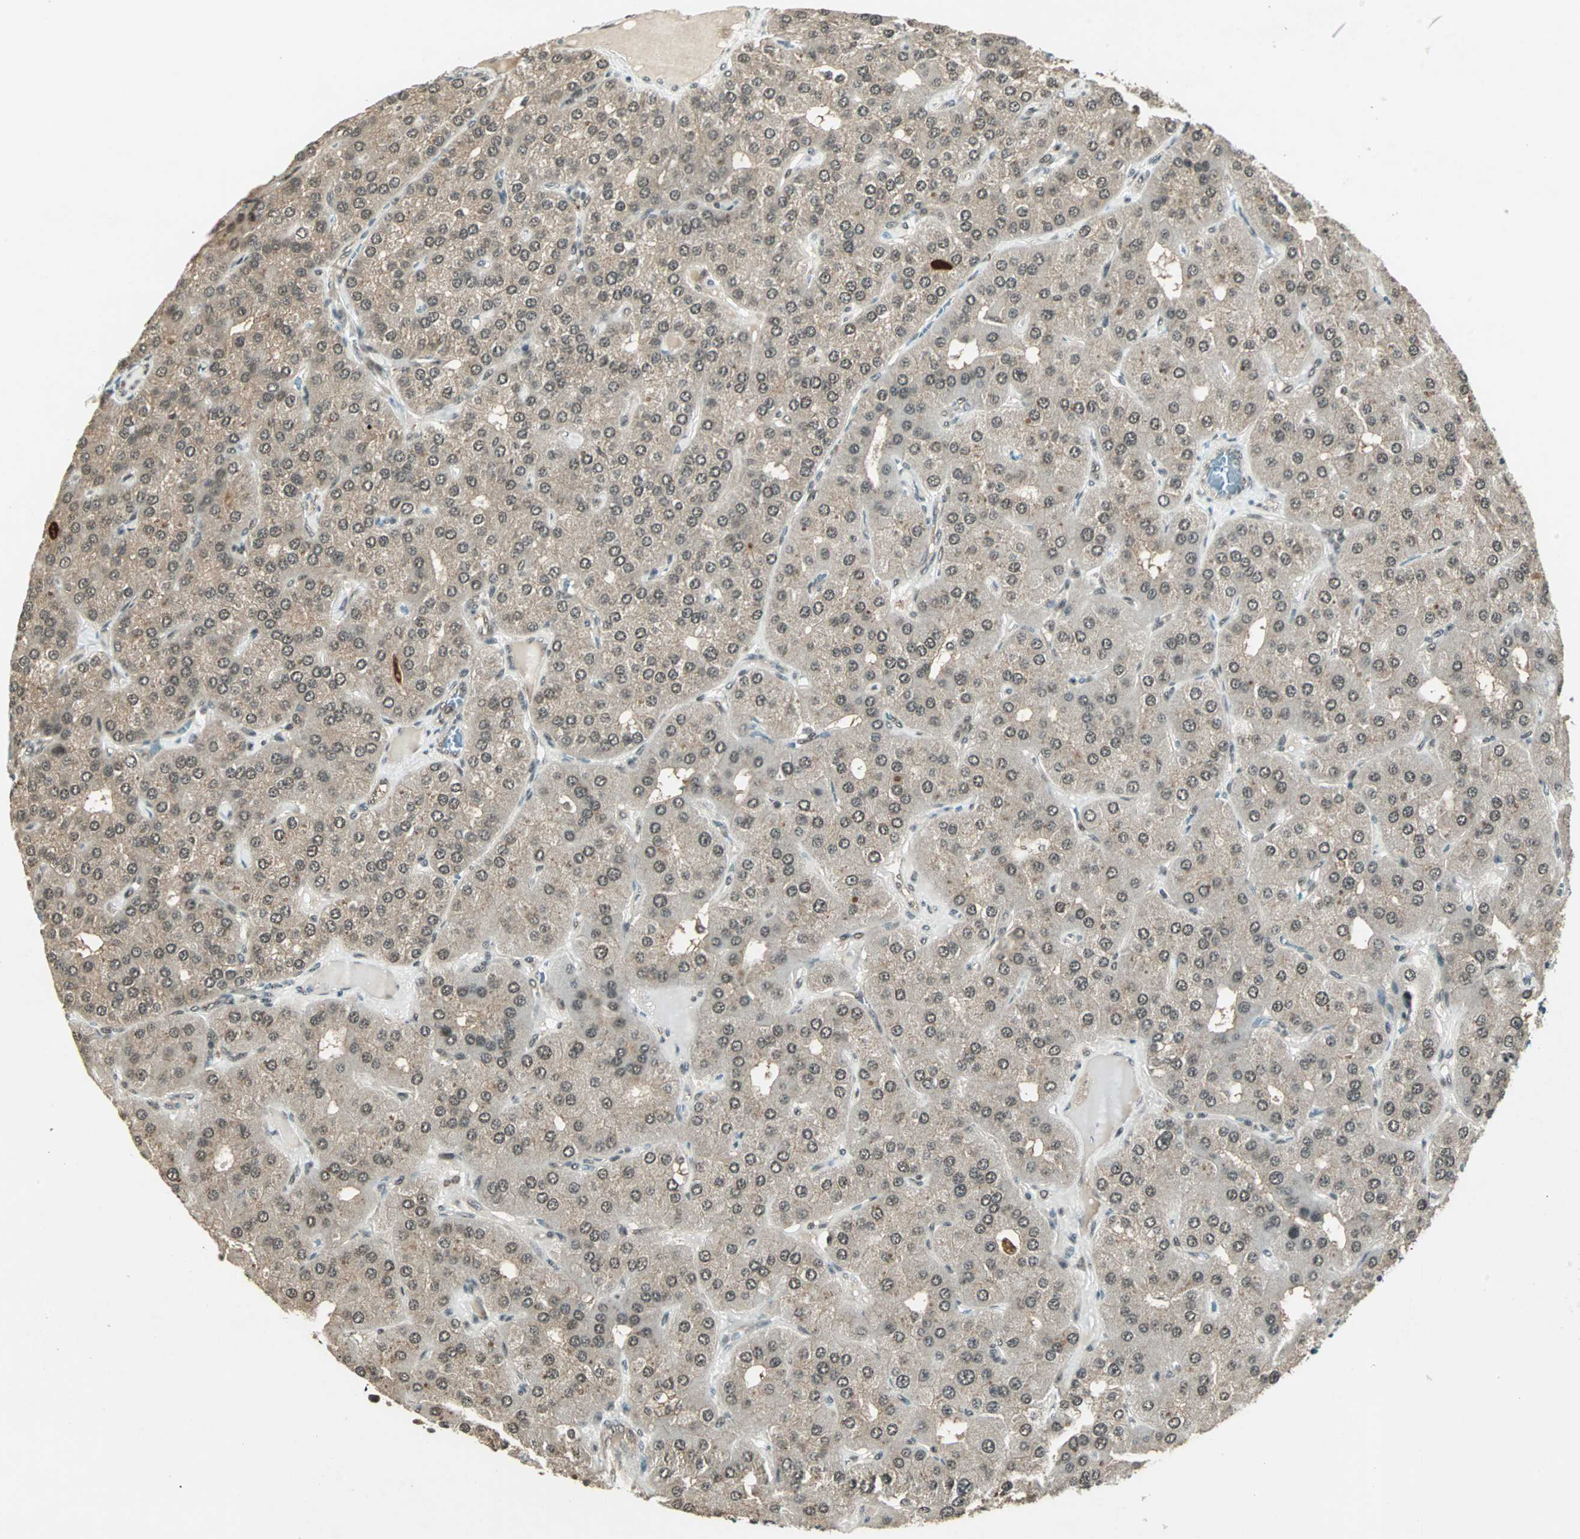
{"staining": {"intensity": "weak", "quantity": ">75%", "location": "cytoplasmic/membranous,nuclear"}, "tissue": "parathyroid gland", "cell_type": "Glandular cells", "image_type": "normal", "snomed": [{"axis": "morphology", "description": "Normal tissue, NOS"}, {"axis": "morphology", "description": "Adenoma, NOS"}, {"axis": "topography", "description": "Parathyroid gland"}], "caption": "A micrograph showing weak cytoplasmic/membranous,nuclear expression in about >75% of glandular cells in benign parathyroid gland, as visualized by brown immunohistochemical staining.", "gene": "ZNF701", "patient": {"sex": "female", "age": 86}}